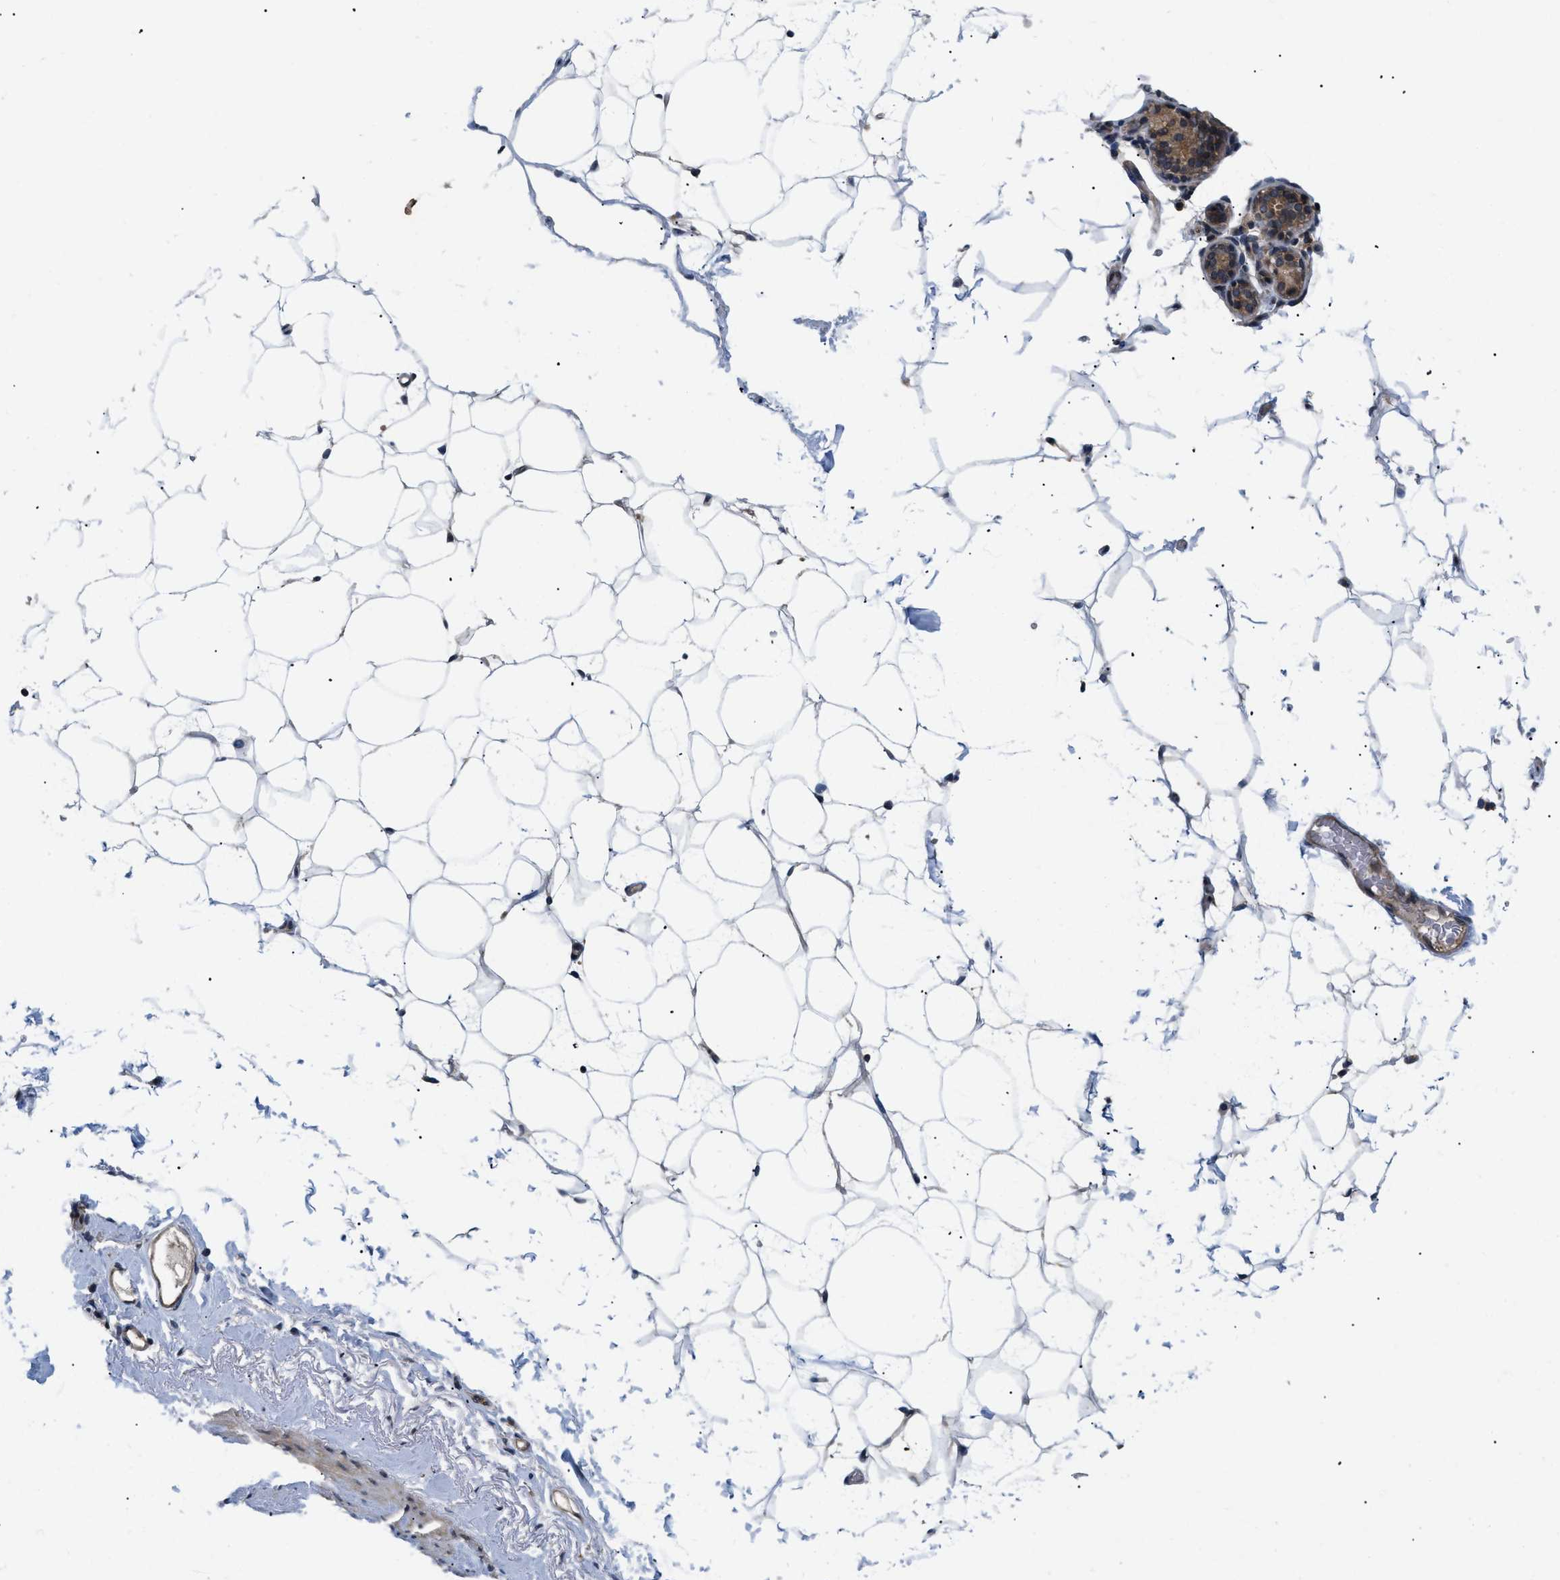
{"staining": {"intensity": "negative", "quantity": "none", "location": "none"}, "tissue": "adipose tissue", "cell_type": "Adipocytes", "image_type": "normal", "snomed": [{"axis": "morphology", "description": "Normal tissue, NOS"}, {"axis": "topography", "description": "Breast"}, {"axis": "topography", "description": "Soft tissue"}], "caption": "Protein analysis of benign adipose tissue demonstrates no significant expression in adipocytes.", "gene": "HMGCR", "patient": {"sex": "female", "age": 75}}